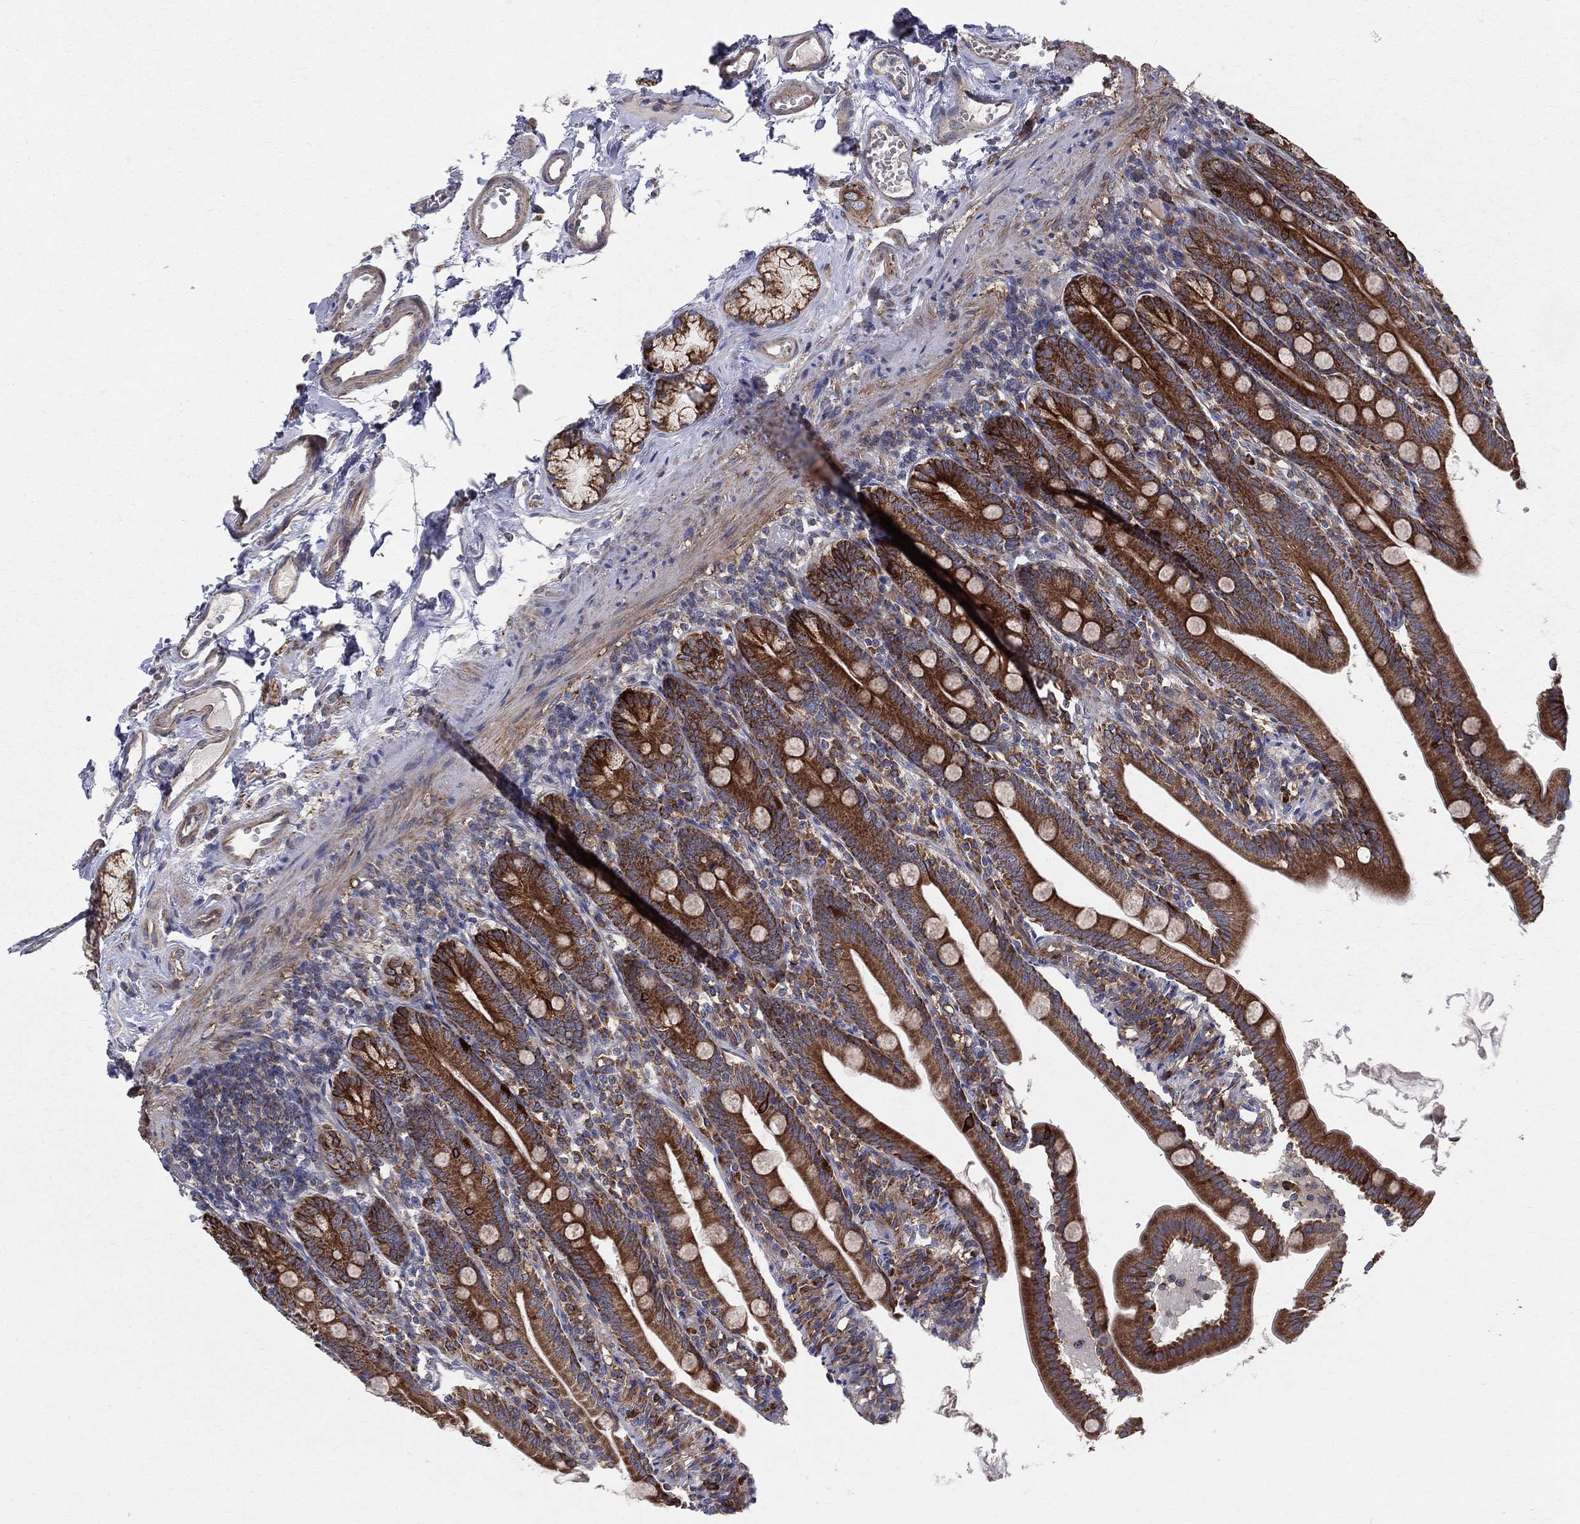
{"staining": {"intensity": "strong", "quantity": ">75%", "location": "cytoplasmic/membranous"}, "tissue": "duodenum", "cell_type": "Glandular cells", "image_type": "normal", "snomed": [{"axis": "morphology", "description": "Normal tissue, NOS"}, {"axis": "topography", "description": "Duodenum"}], "caption": "DAB (3,3'-diaminobenzidine) immunohistochemical staining of benign human duodenum demonstrates strong cytoplasmic/membranous protein expression in about >75% of glandular cells. Using DAB (brown) and hematoxylin (blue) stains, captured at high magnification using brightfield microscopy.", "gene": "MIX23", "patient": {"sex": "female", "age": 67}}